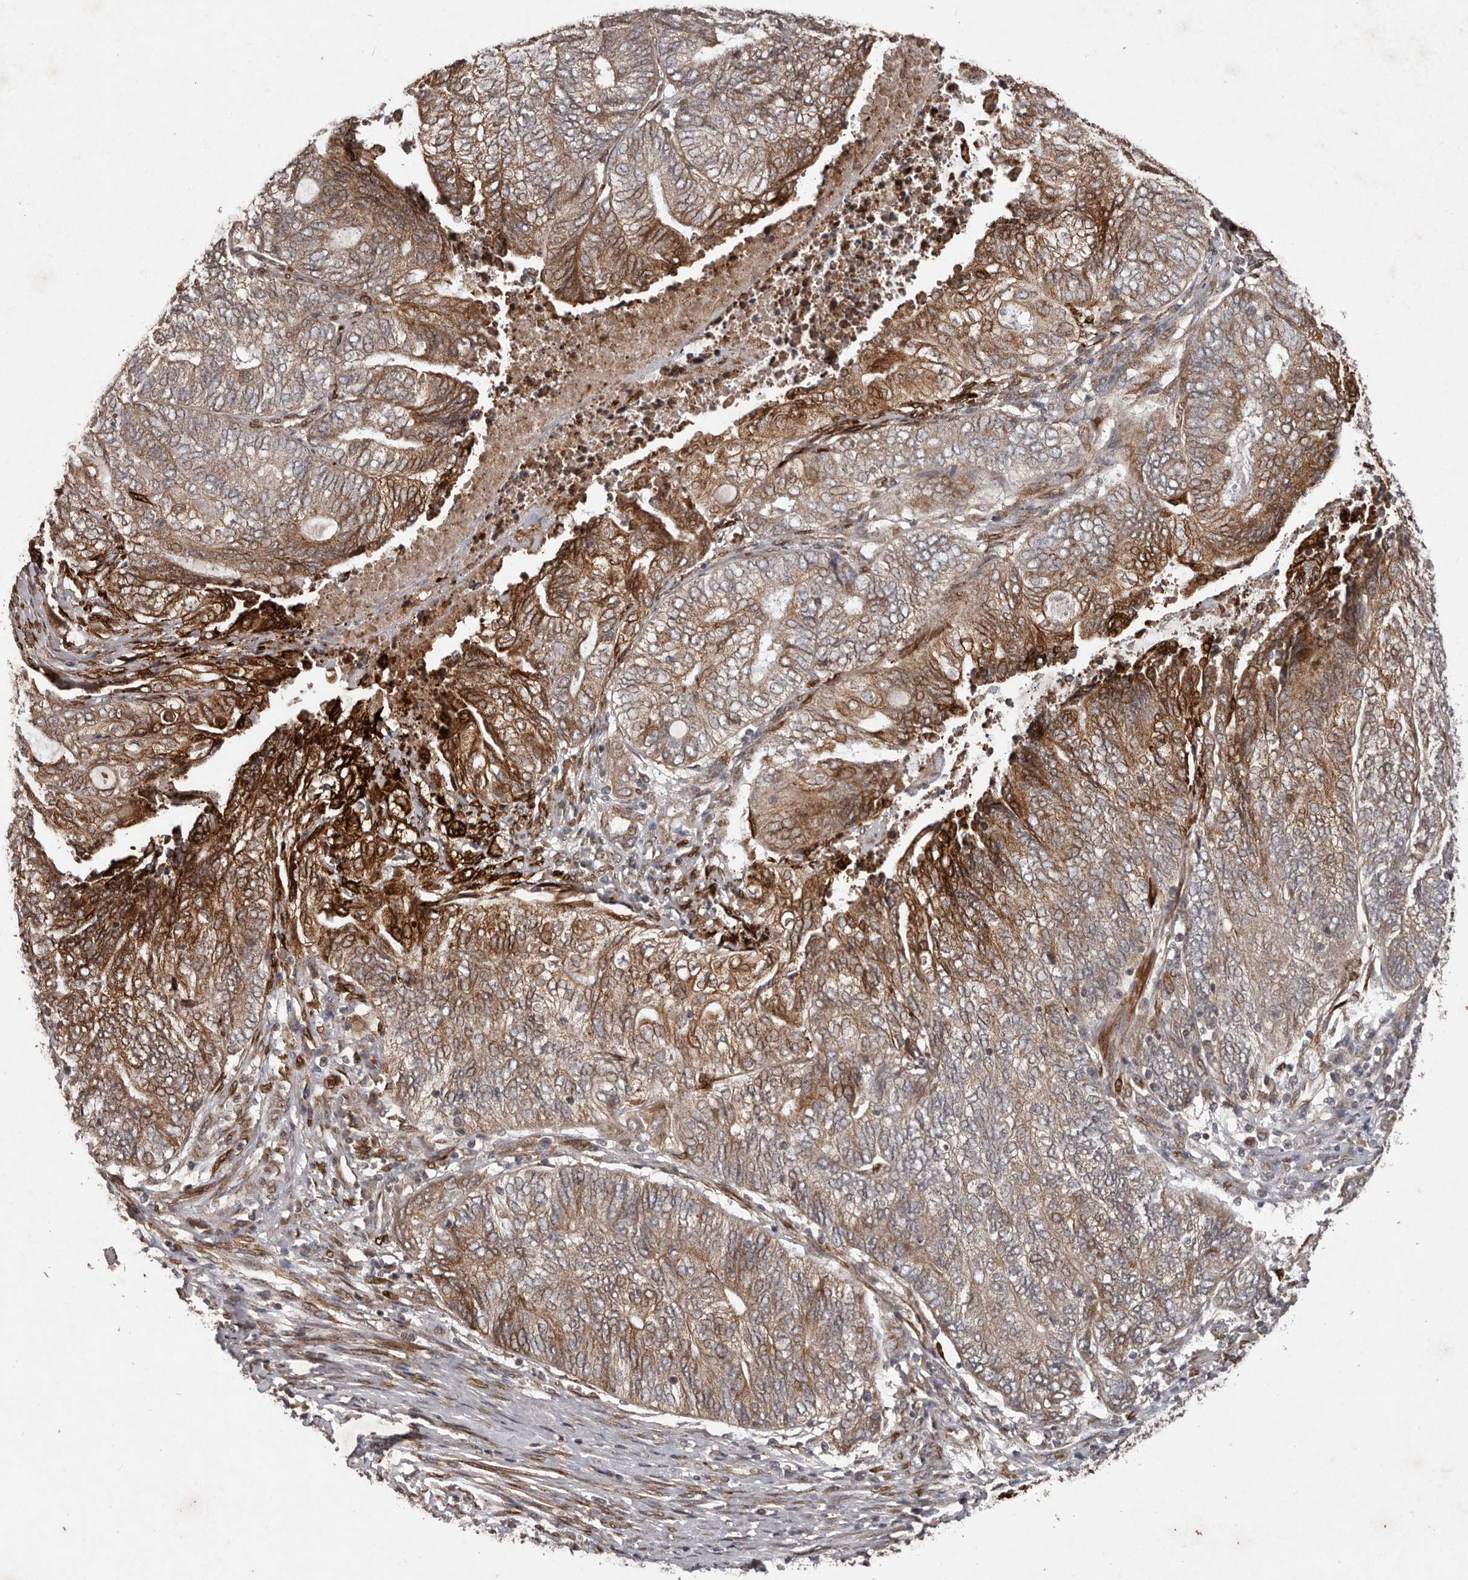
{"staining": {"intensity": "moderate", "quantity": ">75%", "location": "cytoplasmic/membranous"}, "tissue": "endometrial cancer", "cell_type": "Tumor cells", "image_type": "cancer", "snomed": [{"axis": "morphology", "description": "Adenocarcinoma, NOS"}, {"axis": "topography", "description": "Uterus"}, {"axis": "topography", "description": "Endometrium"}], "caption": "High-magnification brightfield microscopy of endometrial cancer stained with DAB (brown) and counterstained with hematoxylin (blue). tumor cells exhibit moderate cytoplasmic/membranous positivity is identified in approximately>75% of cells.", "gene": "PLOD2", "patient": {"sex": "female", "age": 70}}